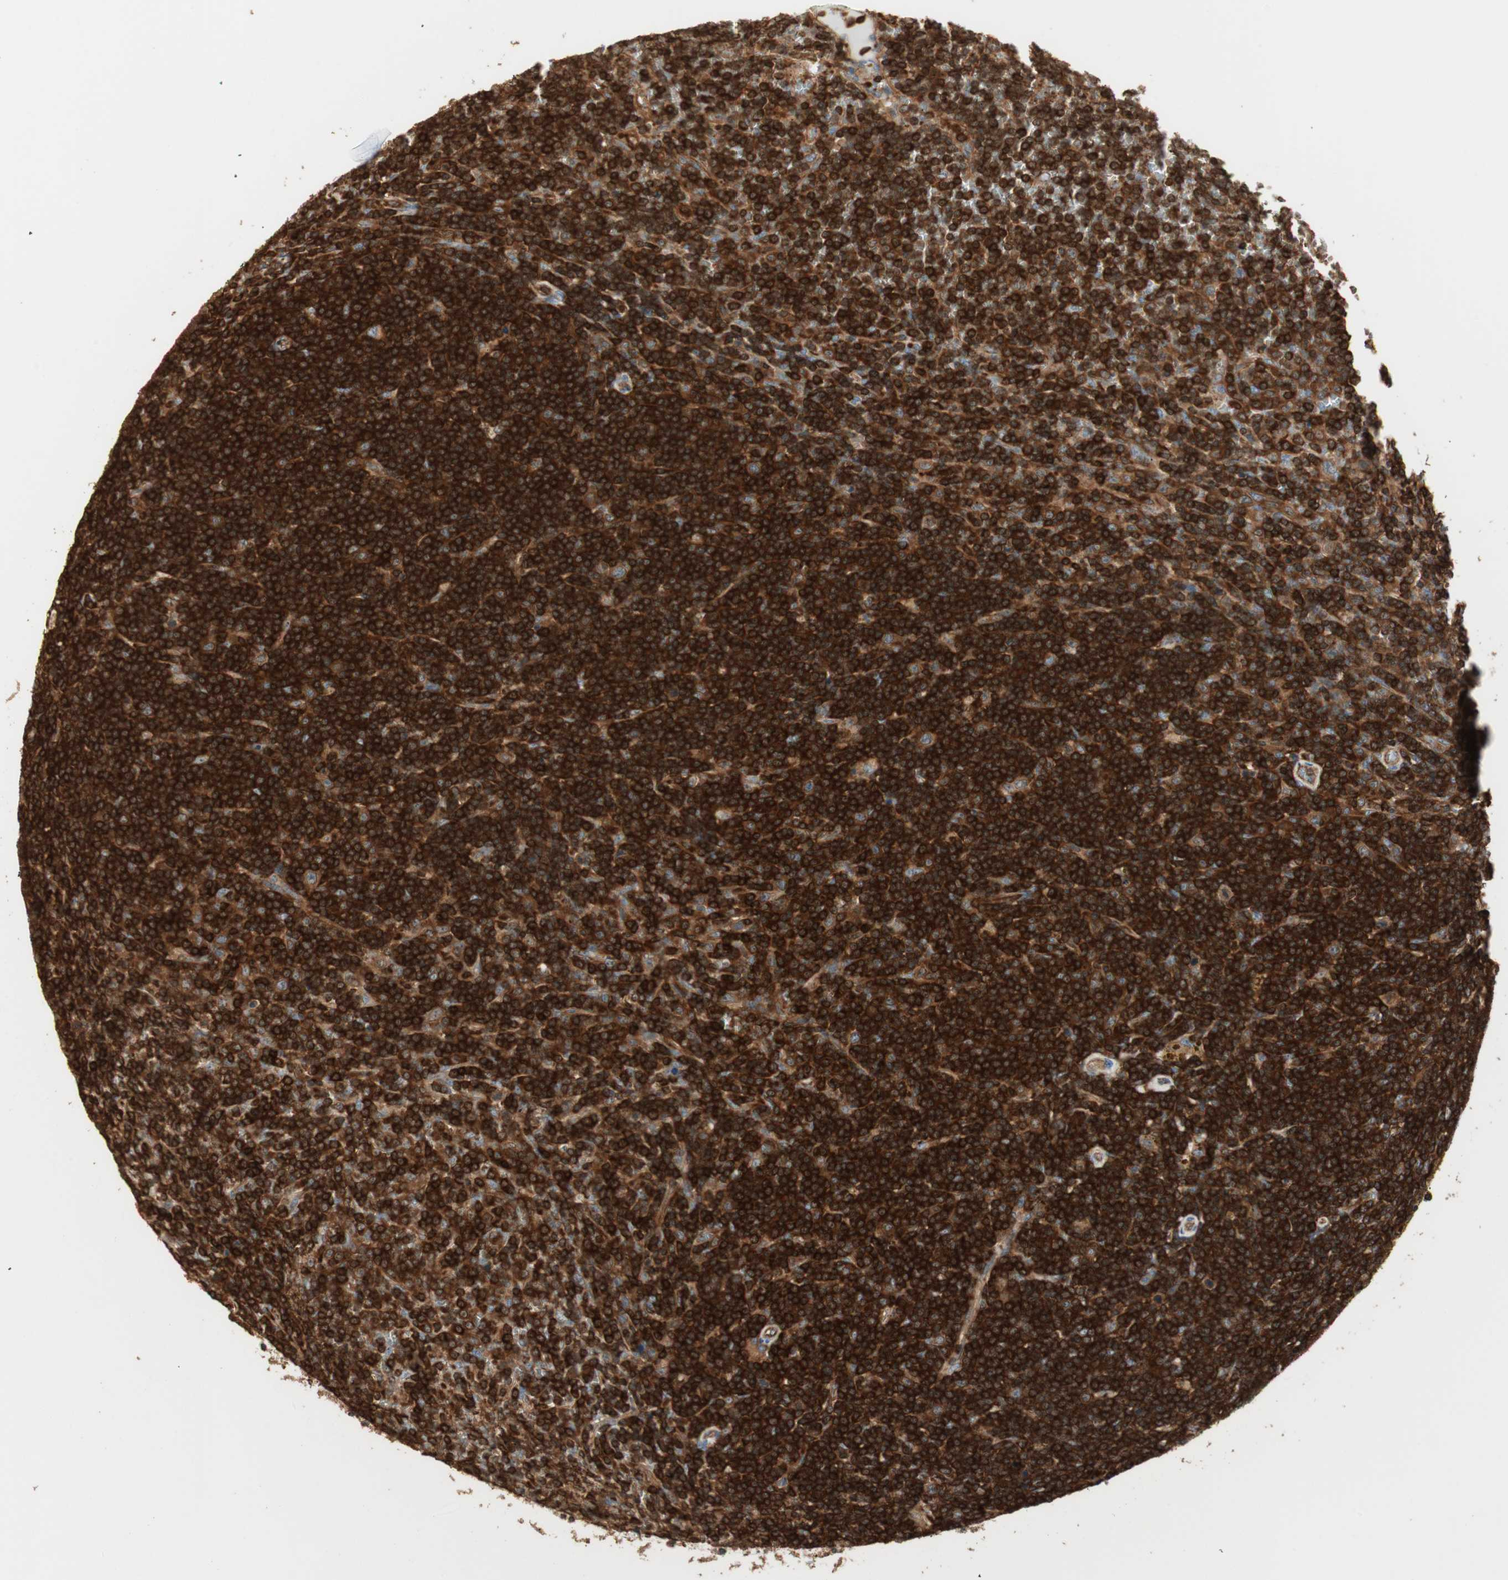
{"staining": {"intensity": "strong", "quantity": ">75%", "location": "cytoplasmic/membranous"}, "tissue": "lymphoma", "cell_type": "Tumor cells", "image_type": "cancer", "snomed": [{"axis": "morphology", "description": "Malignant lymphoma, non-Hodgkin's type, Low grade"}, {"axis": "topography", "description": "Spleen"}], "caption": "Approximately >75% of tumor cells in lymphoma show strong cytoplasmic/membranous protein expression as visualized by brown immunohistochemical staining.", "gene": "CRLF3", "patient": {"sex": "female", "age": 19}}